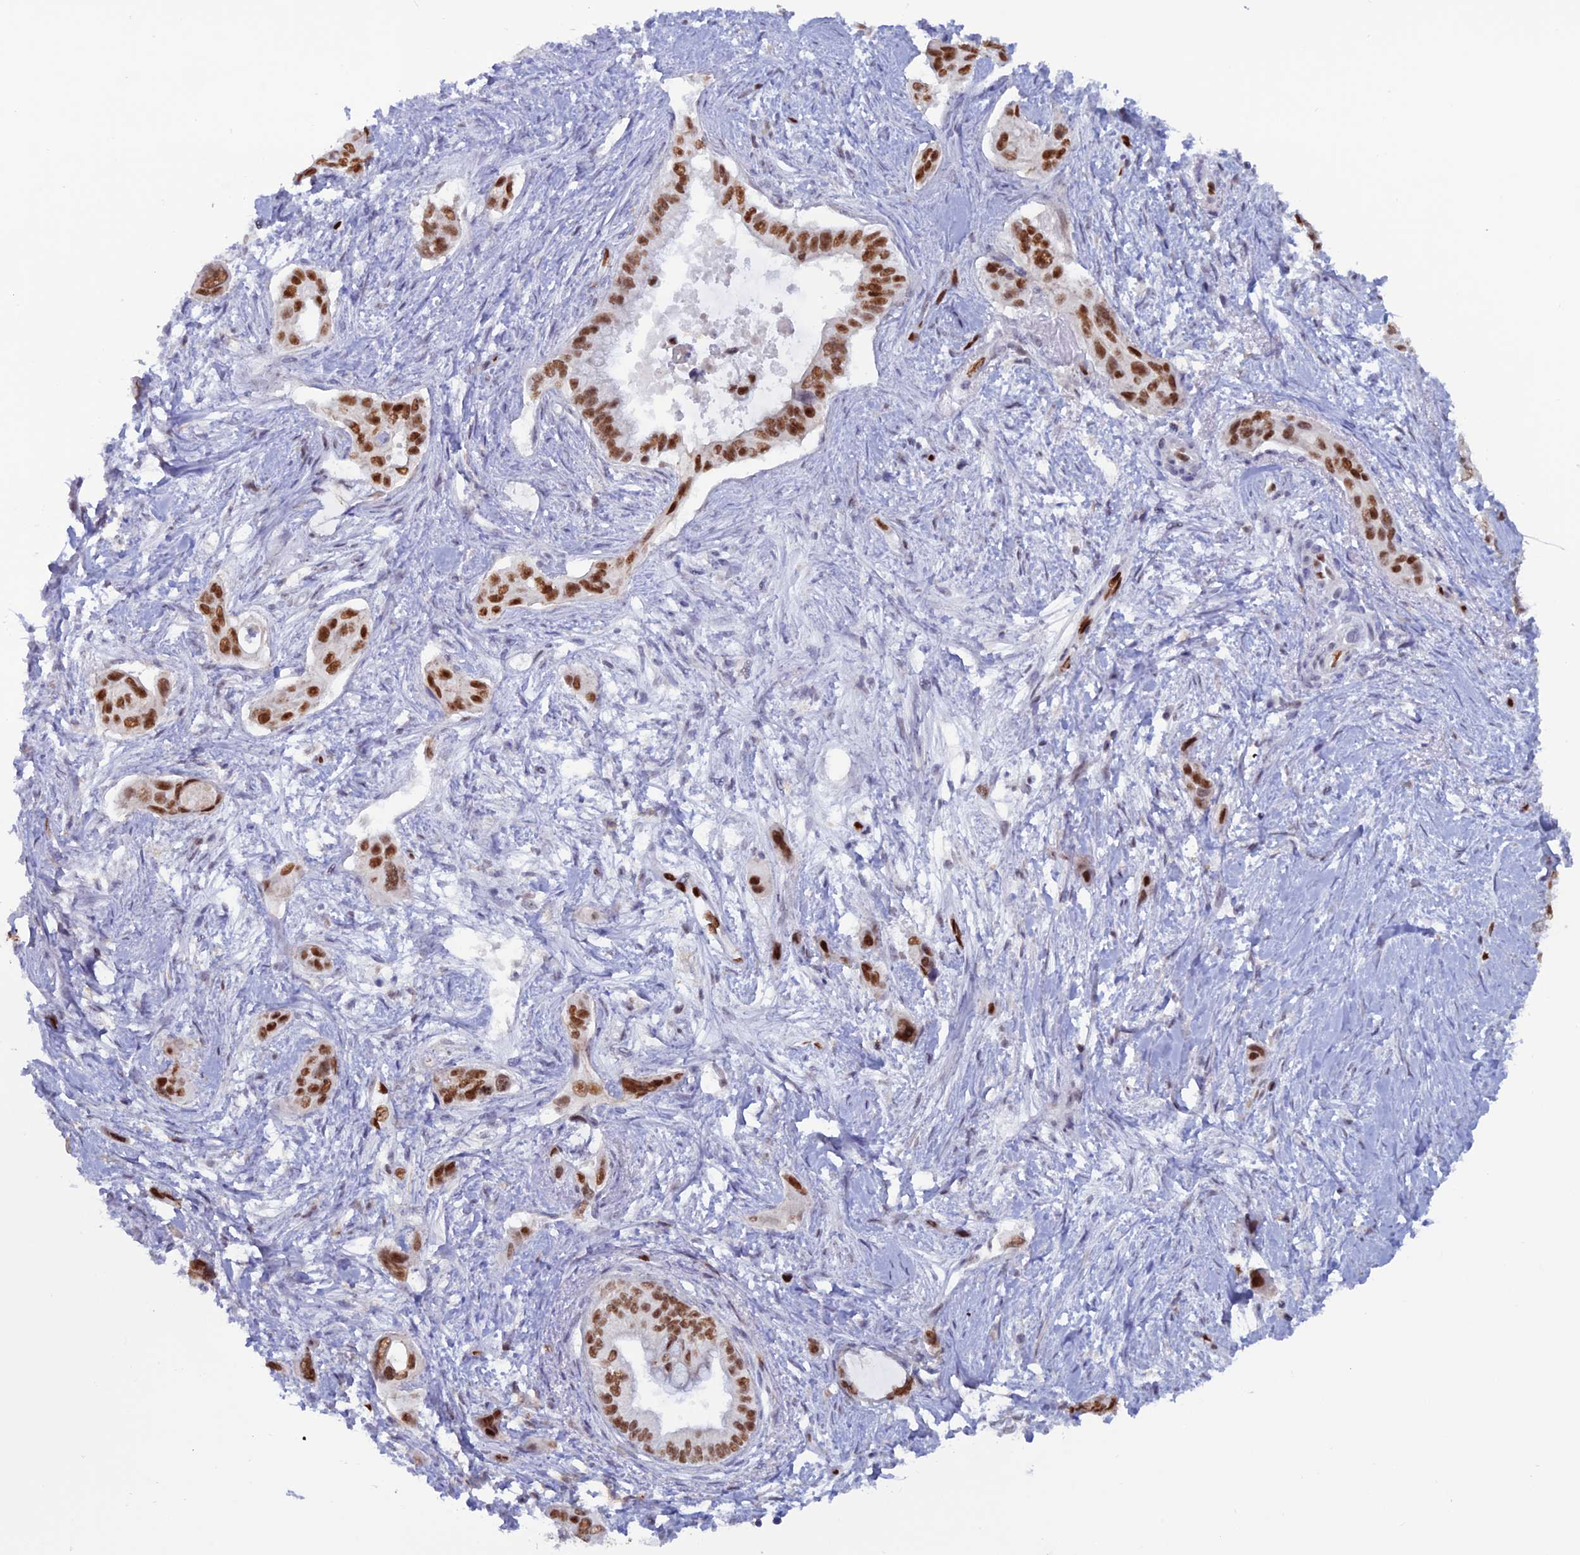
{"staining": {"intensity": "strong", "quantity": ">75%", "location": "nuclear"}, "tissue": "pancreatic cancer", "cell_type": "Tumor cells", "image_type": "cancer", "snomed": [{"axis": "morphology", "description": "Adenocarcinoma, NOS"}, {"axis": "topography", "description": "Pancreas"}], "caption": "Tumor cells reveal high levels of strong nuclear staining in about >75% of cells in adenocarcinoma (pancreatic).", "gene": "NOL4L", "patient": {"sex": "male", "age": 72}}